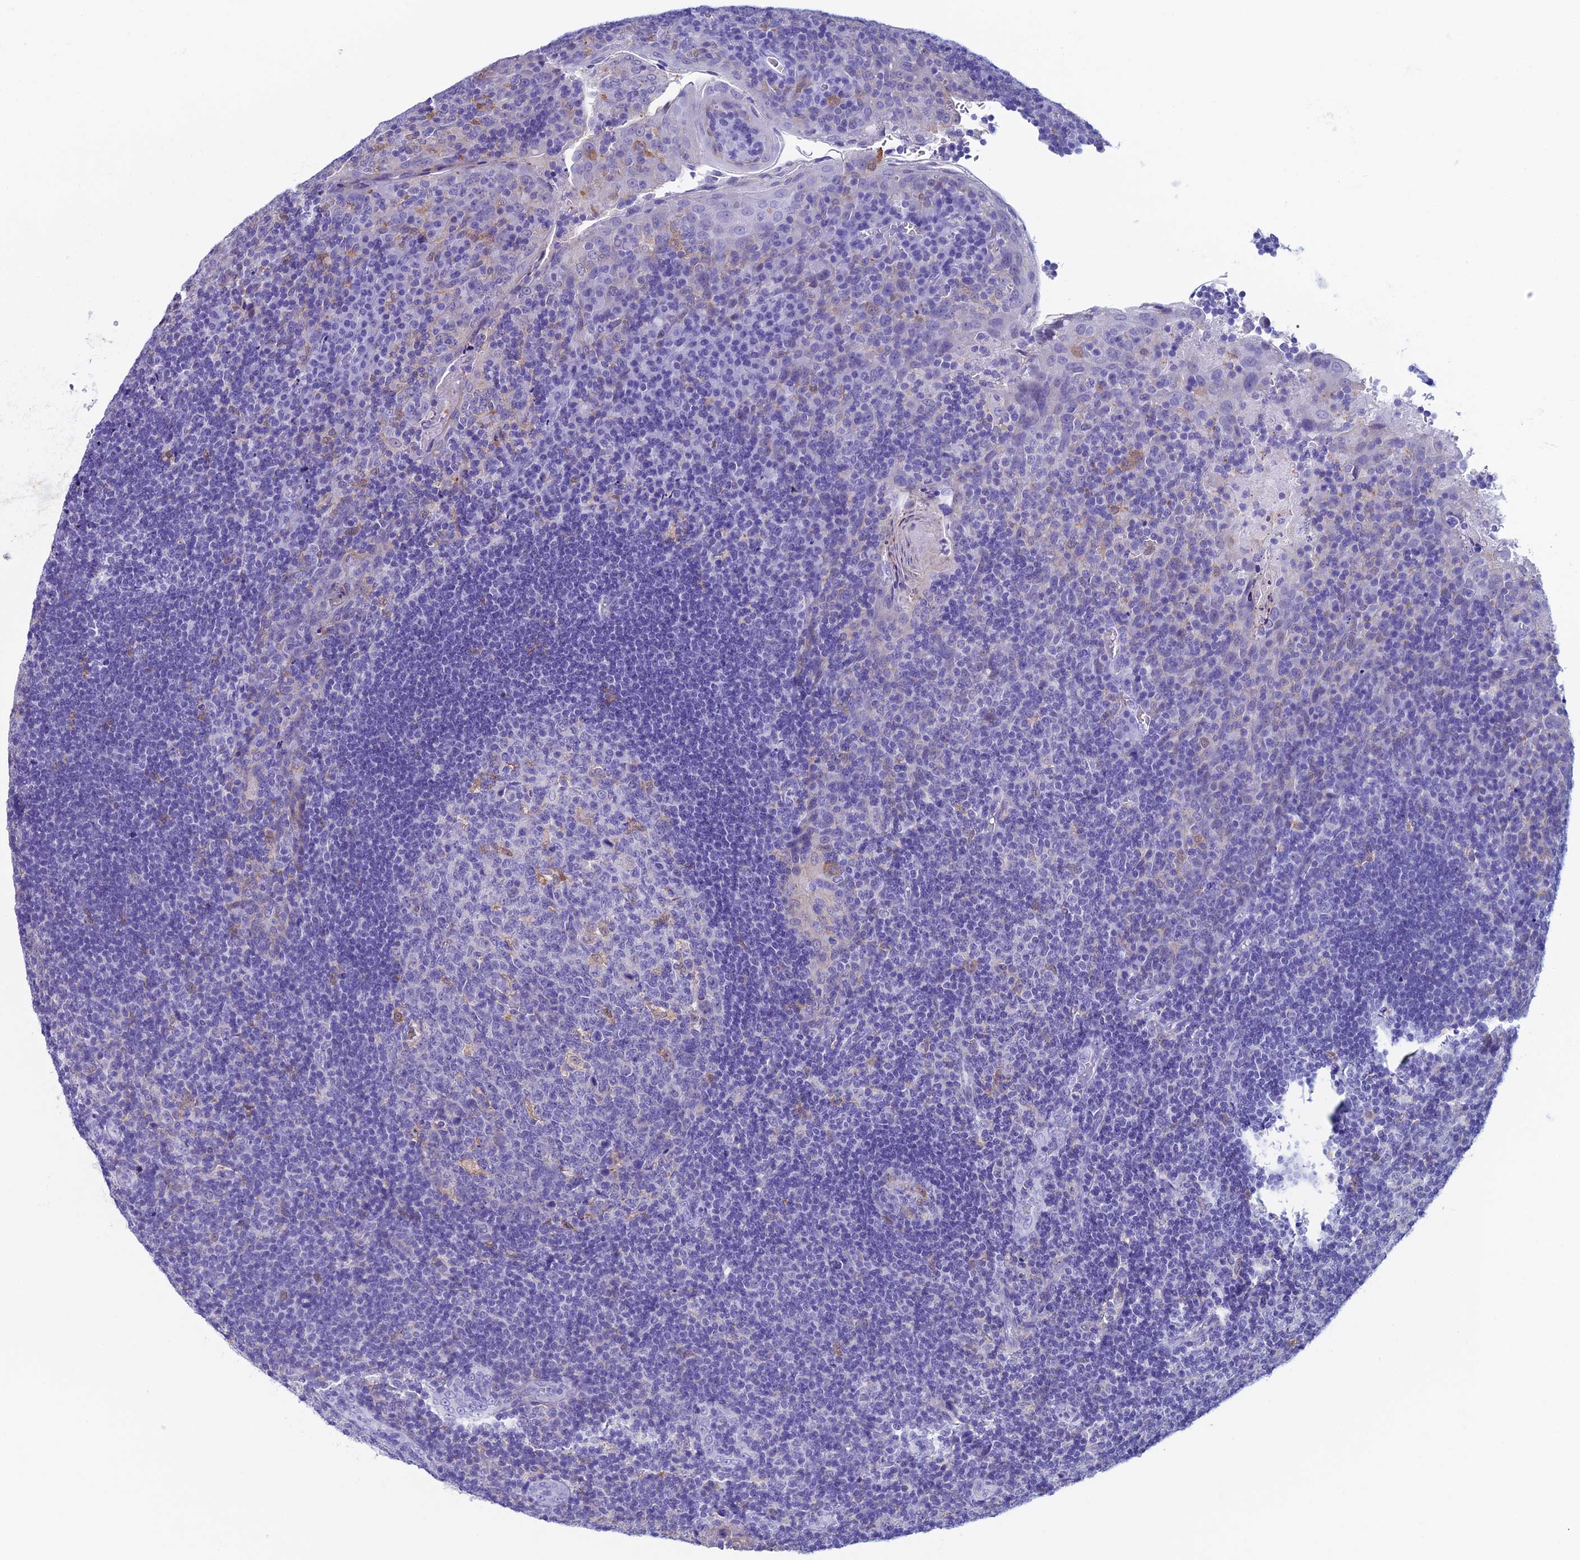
{"staining": {"intensity": "weak", "quantity": "<25%", "location": "nuclear"}, "tissue": "tonsil", "cell_type": "Germinal center cells", "image_type": "normal", "snomed": [{"axis": "morphology", "description": "Normal tissue, NOS"}, {"axis": "topography", "description": "Tonsil"}], "caption": "Histopathology image shows no significant protein expression in germinal center cells of unremarkable tonsil. (Stains: DAB (3,3'-diaminobenzidine) immunohistochemistry with hematoxylin counter stain, Microscopy: brightfield microscopy at high magnification).", "gene": "KCNK17", "patient": {"sex": "male", "age": 17}}